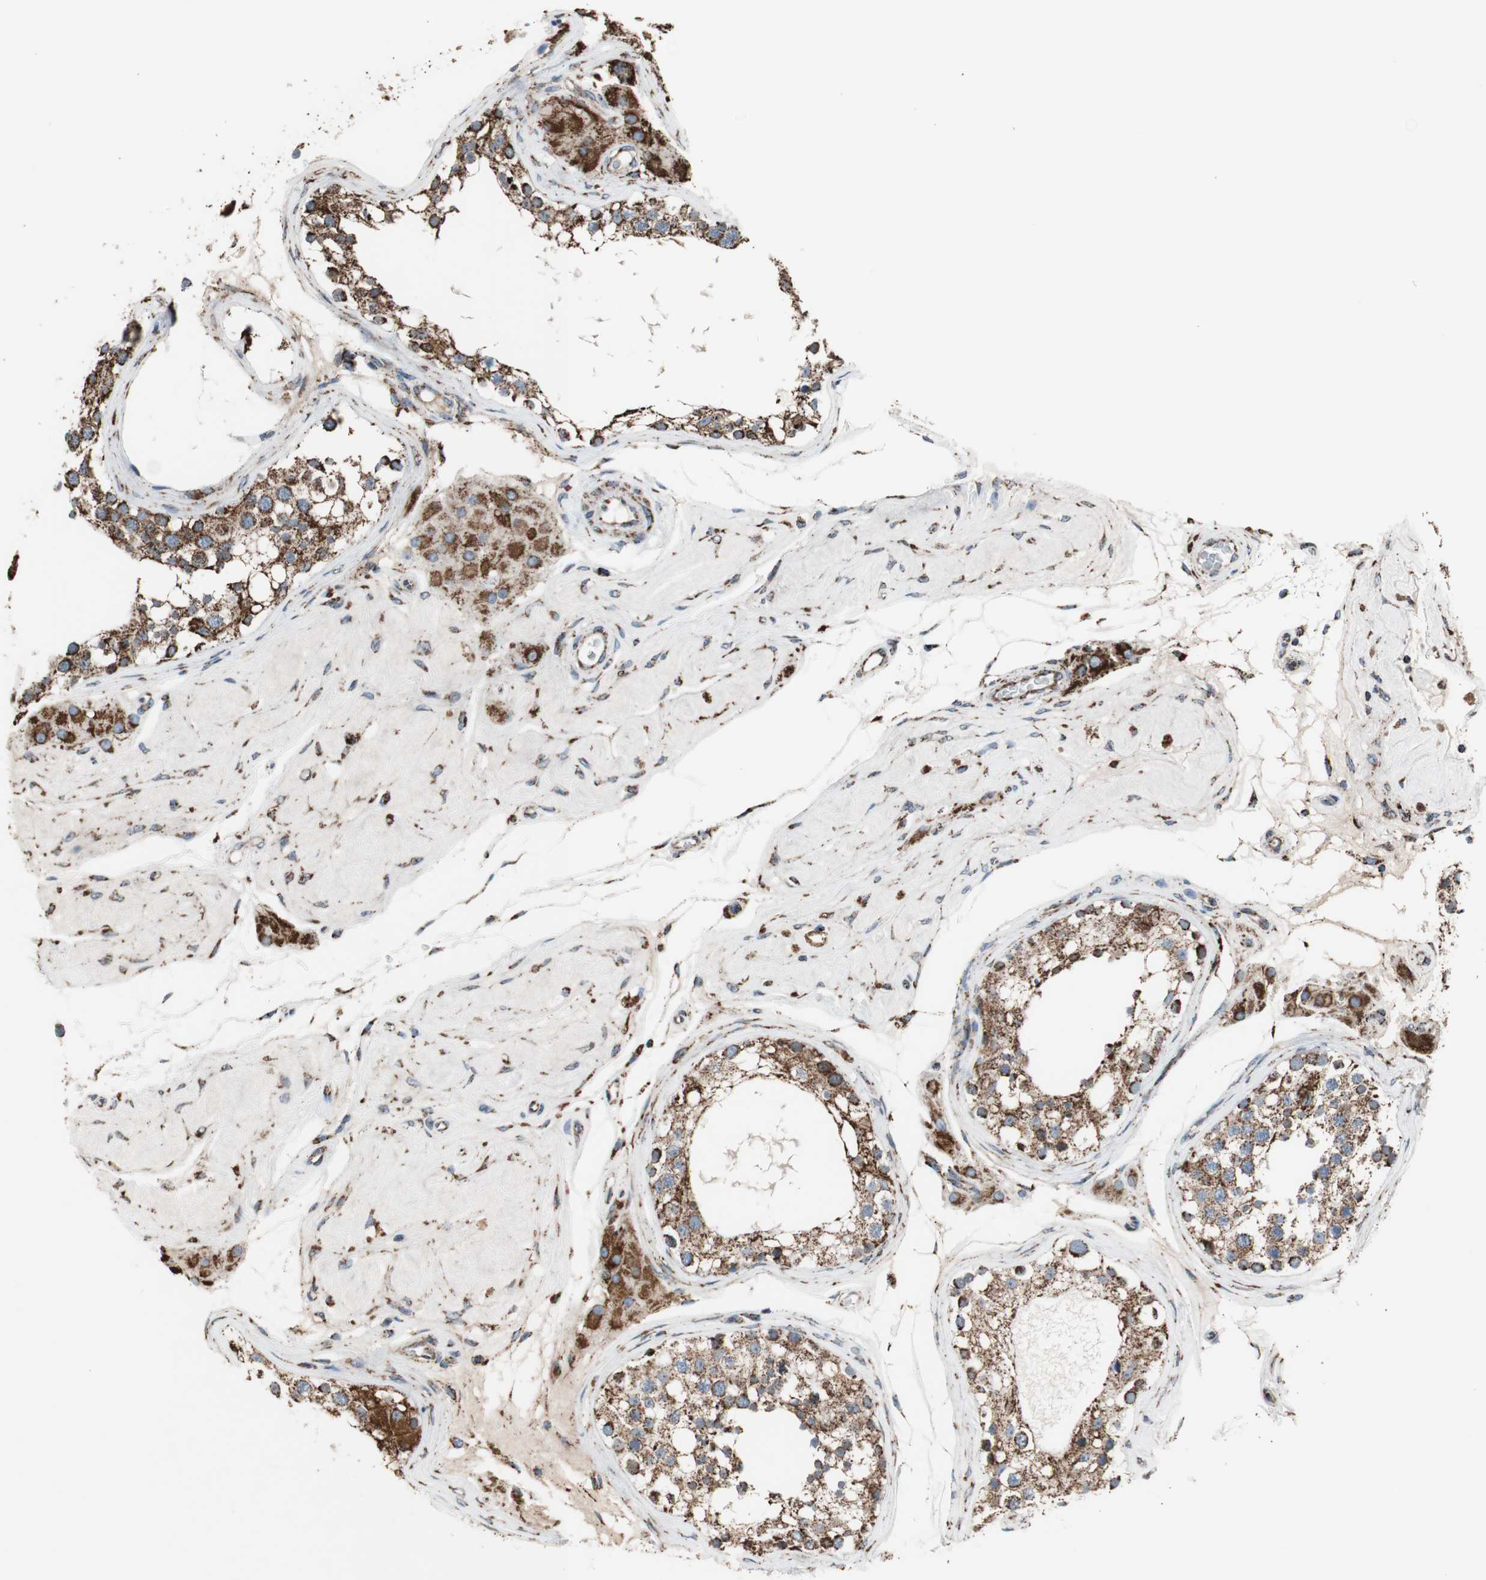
{"staining": {"intensity": "strong", "quantity": ">75%", "location": "cytoplasmic/membranous"}, "tissue": "testis", "cell_type": "Cells in seminiferous ducts", "image_type": "normal", "snomed": [{"axis": "morphology", "description": "Normal tissue, NOS"}, {"axis": "topography", "description": "Testis"}], "caption": "DAB (3,3'-diaminobenzidine) immunohistochemical staining of benign testis exhibits strong cytoplasmic/membranous protein positivity in approximately >75% of cells in seminiferous ducts.", "gene": "PCSK4", "patient": {"sex": "male", "age": 68}}